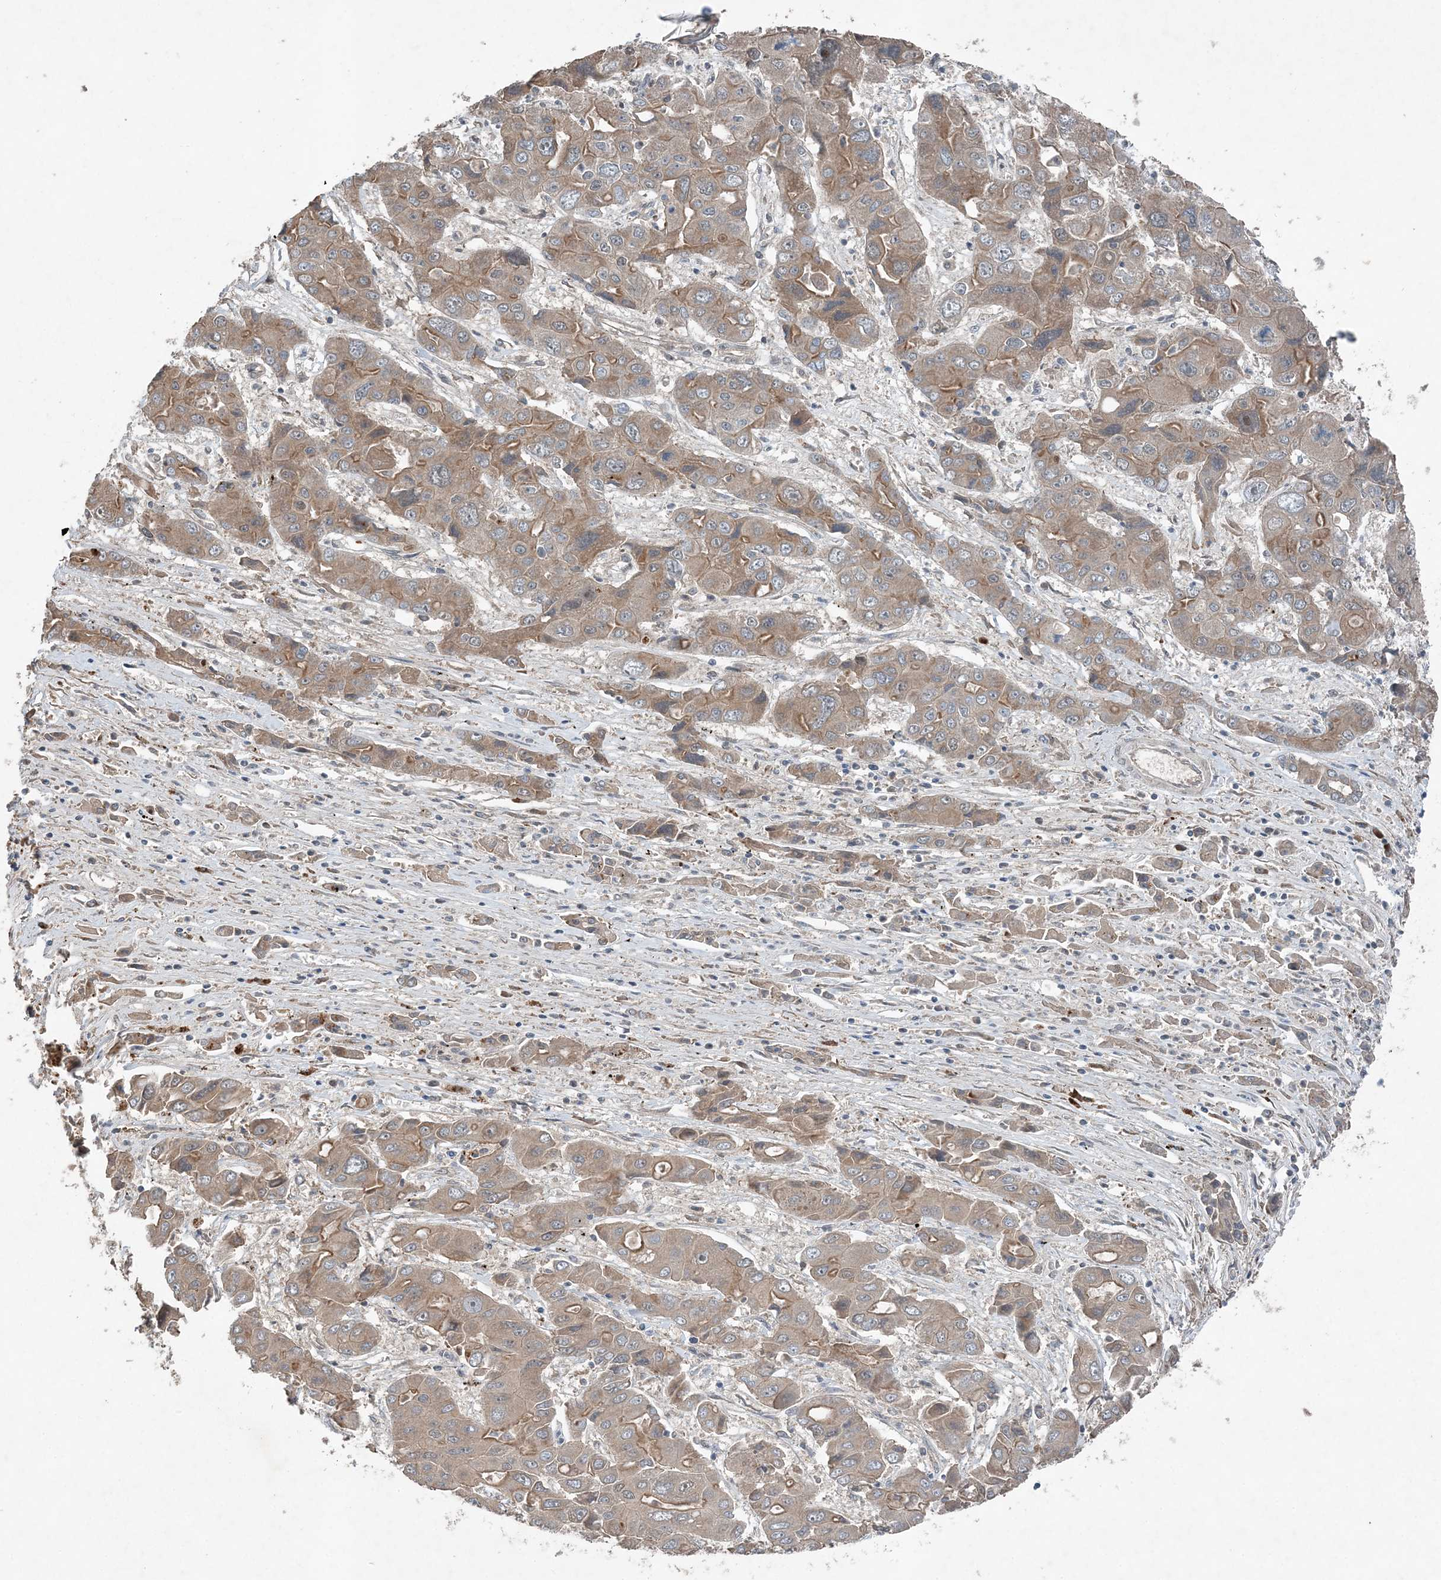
{"staining": {"intensity": "weak", "quantity": ">75%", "location": "cytoplasmic/membranous"}, "tissue": "liver cancer", "cell_type": "Tumor cells", "image_type": "cancer", "snomed": [{"axis": "morphology", "description": "Cholangiocarcinoma"}, {"axis": "topography", "description": "Liver"}], "caption": "Human cholangiocarcinoma (liver) stained with a protein marker exhibits weak staining in tumor cells.", "gene": "QTRT2", "patient": {"sex": "male", "age": 67}}